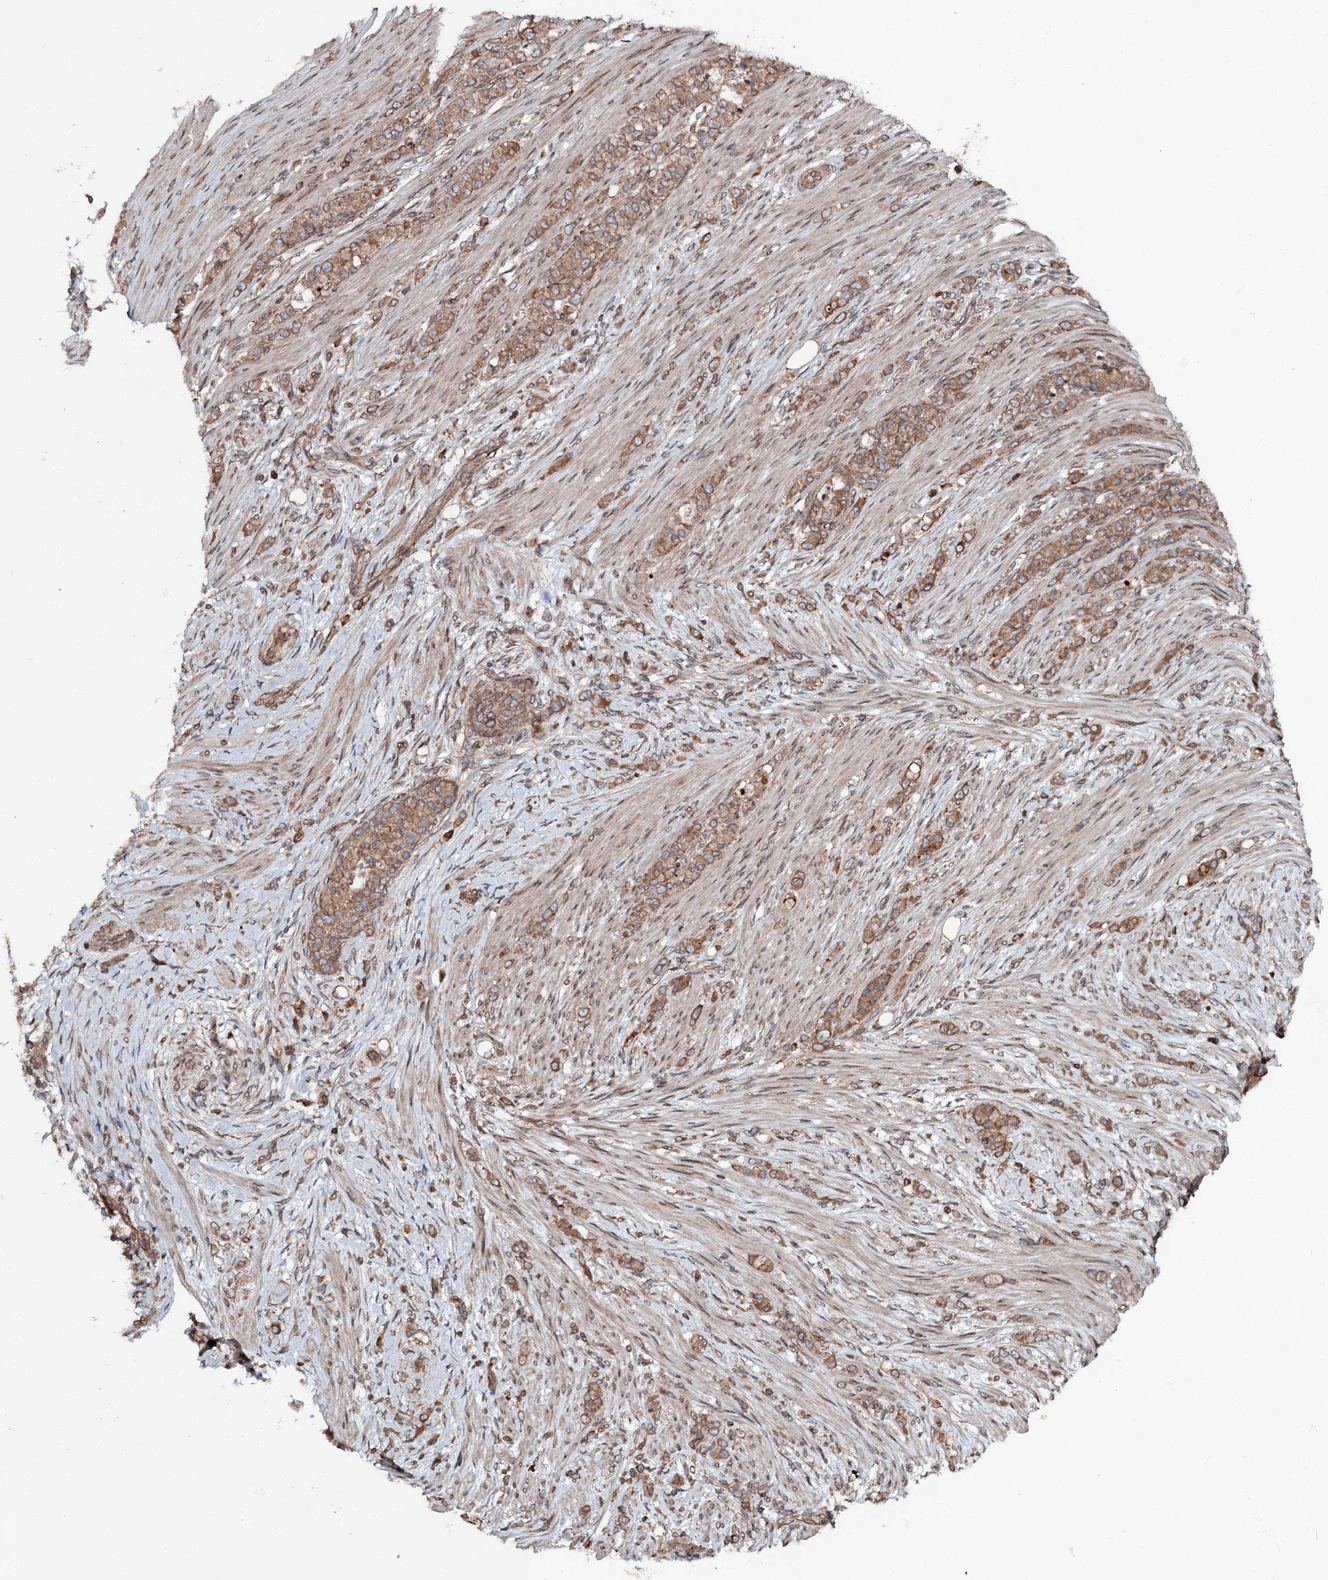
{"staining": {"intensity": "moderate", "quantity": ">75%", "location": "cytoplasmic/membranous"}, "tissue": "stomach cancer", "cell_type": "Tumor cells", "image_type": "cancer", "snomed": [{"axis": "morphology", "description": "Adenocarcinoma, NOS"}, {"axis": "topography", "description": "Stomach"}], "caption": "Adenocarcinoma (stomach) was stained to show a protein in brown. There is medium levels of moderate cytoplasmic/membranous staining in about >75% of tumor cells. (brown staining indicates protein expression, while blue staining denotes nuclei).", "gene": "FGFR1OP2", "patient": {"sex": "female", "age": 79}}